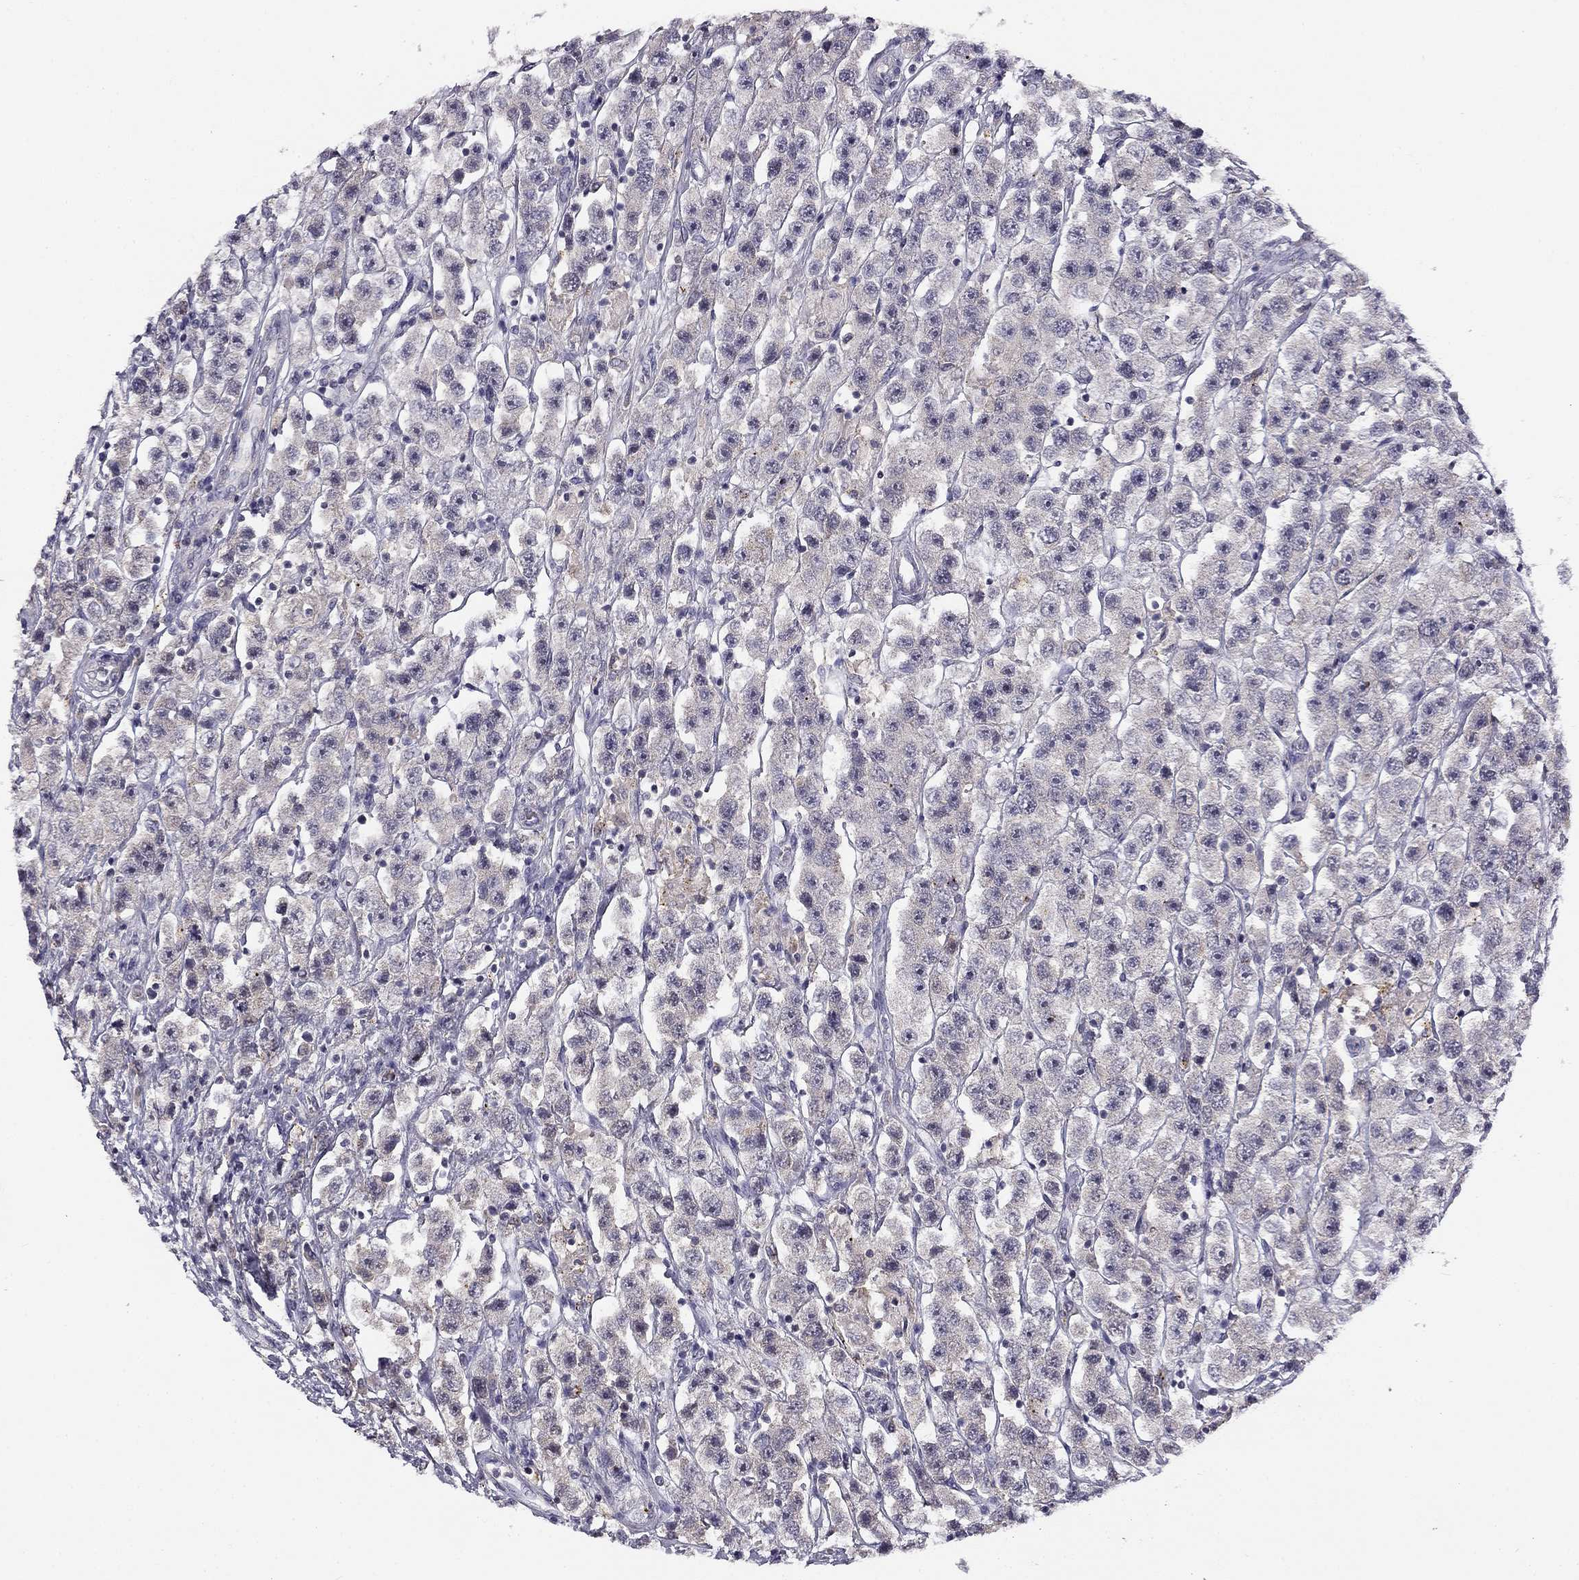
{"staining": {"intensity": "negative", "quantity": "none", "location": "none"}, "tissue": "testis cancer", "cell_type": "Tumor cells", "image_type": "cancer", "snomed": [{"axis": "morphology", "description": "Seminoma, NOS"}, {"axis": "topography", "description": "Testis"}], "caption": "This is an immunohistochemistry histopathology image of human seminoma (testis). There is no positivity in tumor cells.", "gene": "CNR1", "patient": {"sex": "male", "age": 45}}